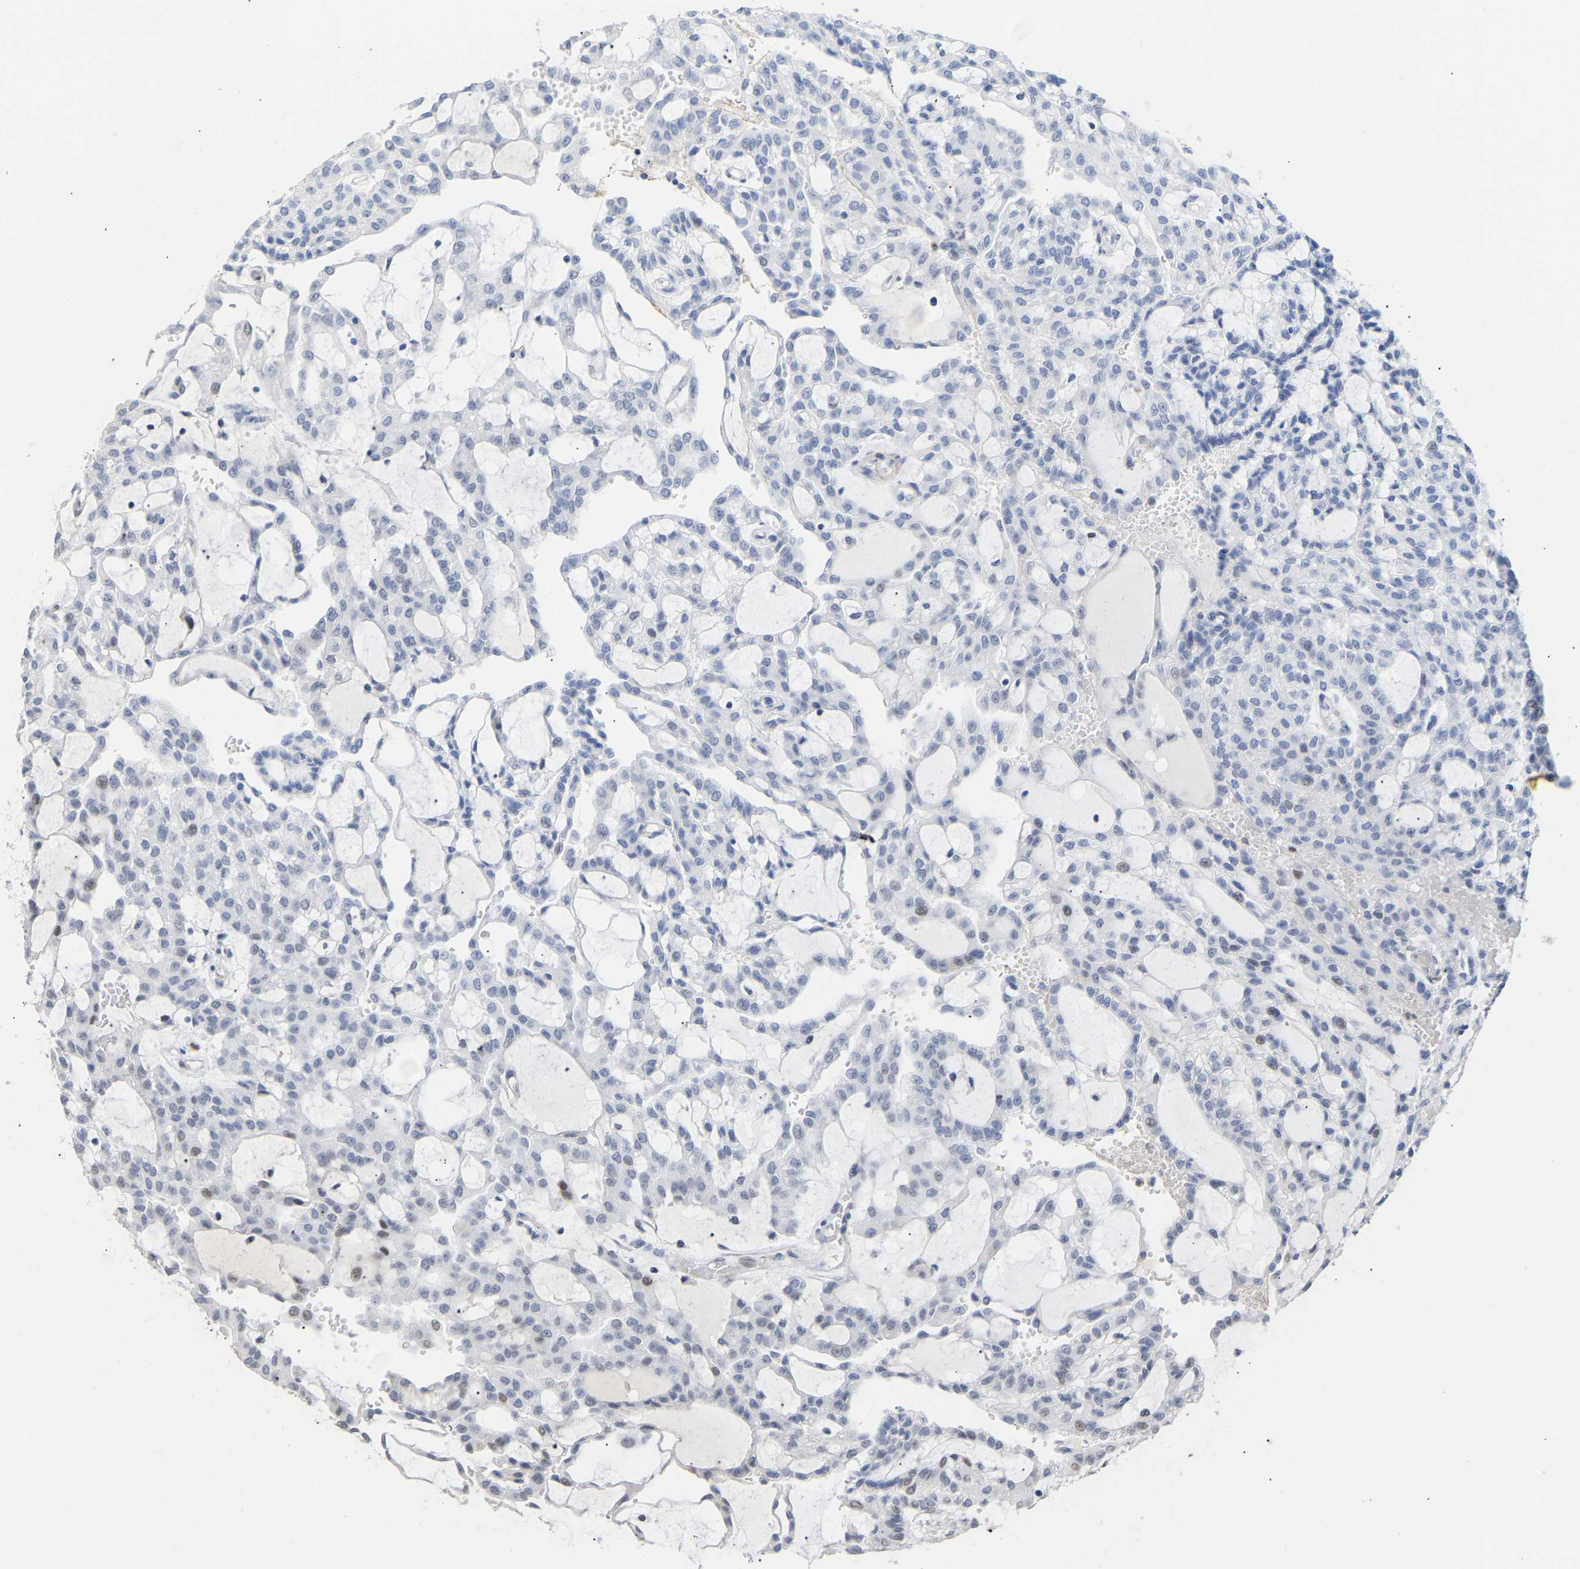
{"staining": {"intensity": "negative", "quantity": "none", "location": "none"}, "tissue": "renal cancer", "cell_type": "Tumor cells", "image_type": "cancer", "snomed": [{"axis": "morphology", "description": "Adenocarcinoma, NOS"}, {"axis": "topography", "description": "Kidney"}], "caption": "A micrograph of renal cancer stained for a protein exhibits no brown staining in tumor cells.", "gene": "AMPH", "patient": {"sex": "male", "age": 63}}